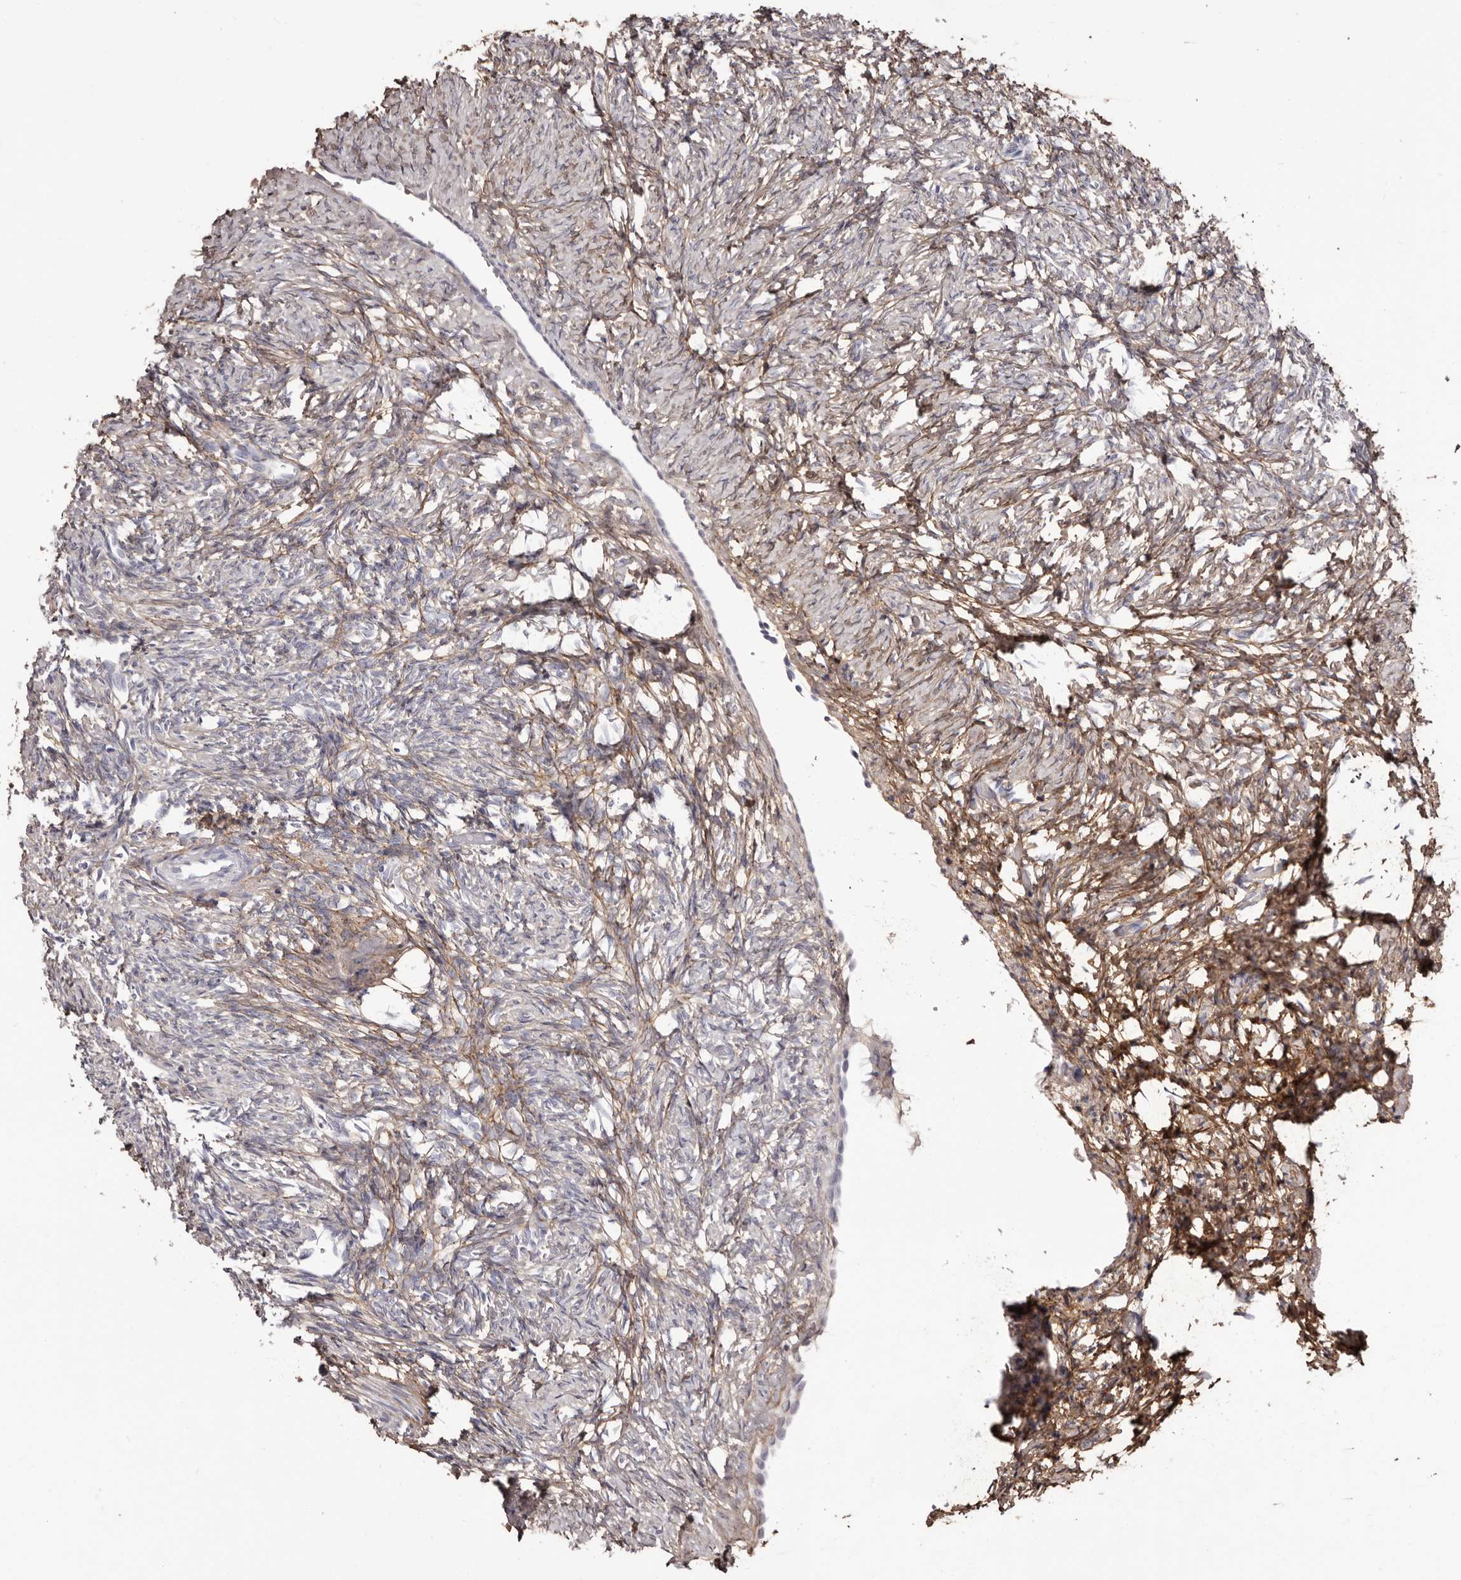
{"staining": {"intensity": "negative", "quantity": "none", "location": "none"}, "tissue": "ovary", "cell_type": "Follicle cells", "image_type": "normal", "snomed": [{"axis": "morphology", "description": "Normal tissue, NOS"}, {"axis": "topography", "description": "Ovary"}], "caption": "IHC histopathology image of unremarkable ovary: ovary stained with DAB shows no significant protein expression in follicle cells.", "gene": "COL6A1", "patient": {"sex": "female", "age": 41}}